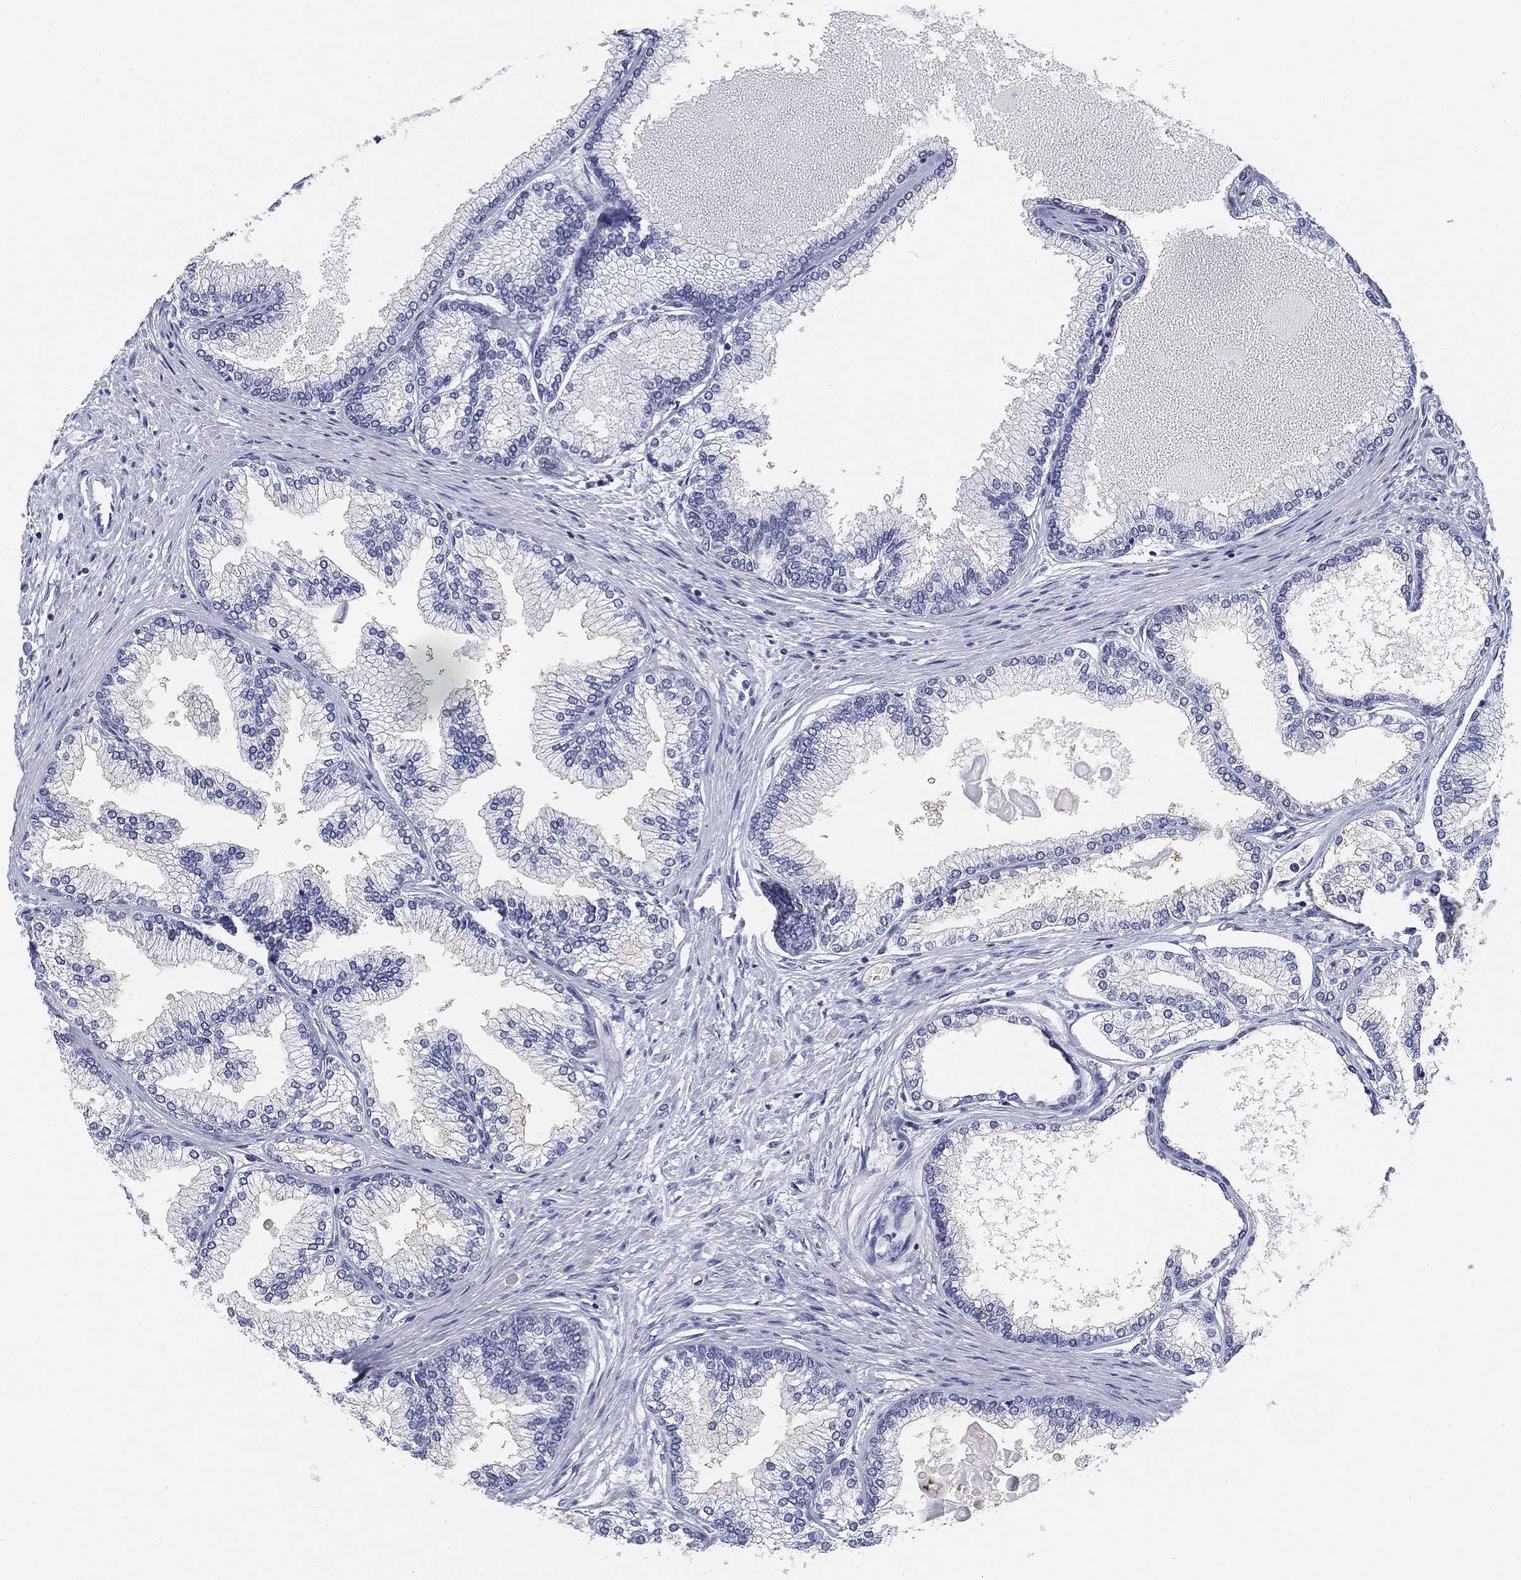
{"staining": {"intensity": "negative", "quantity": "none", "location": "none"}, "tissue": "prostate", "cell_type": "Glandular cells", "image_type": "normal", "snomed": [{"axis": "morphology", "description": "Normal tissue, NOS"}, {"axis": "topography", "description": "Prostate"}], "caption": "IHC histopathology image of benign human prostate stained for a protein (brown), which demonstrates no positivity in glandular cells. The staining is performed using DAB brown chromogen with nuclei counter-stained in using hematoxylin.", "gene": "SLC2A5", "patient": {"sex": "male", "age": 72}}